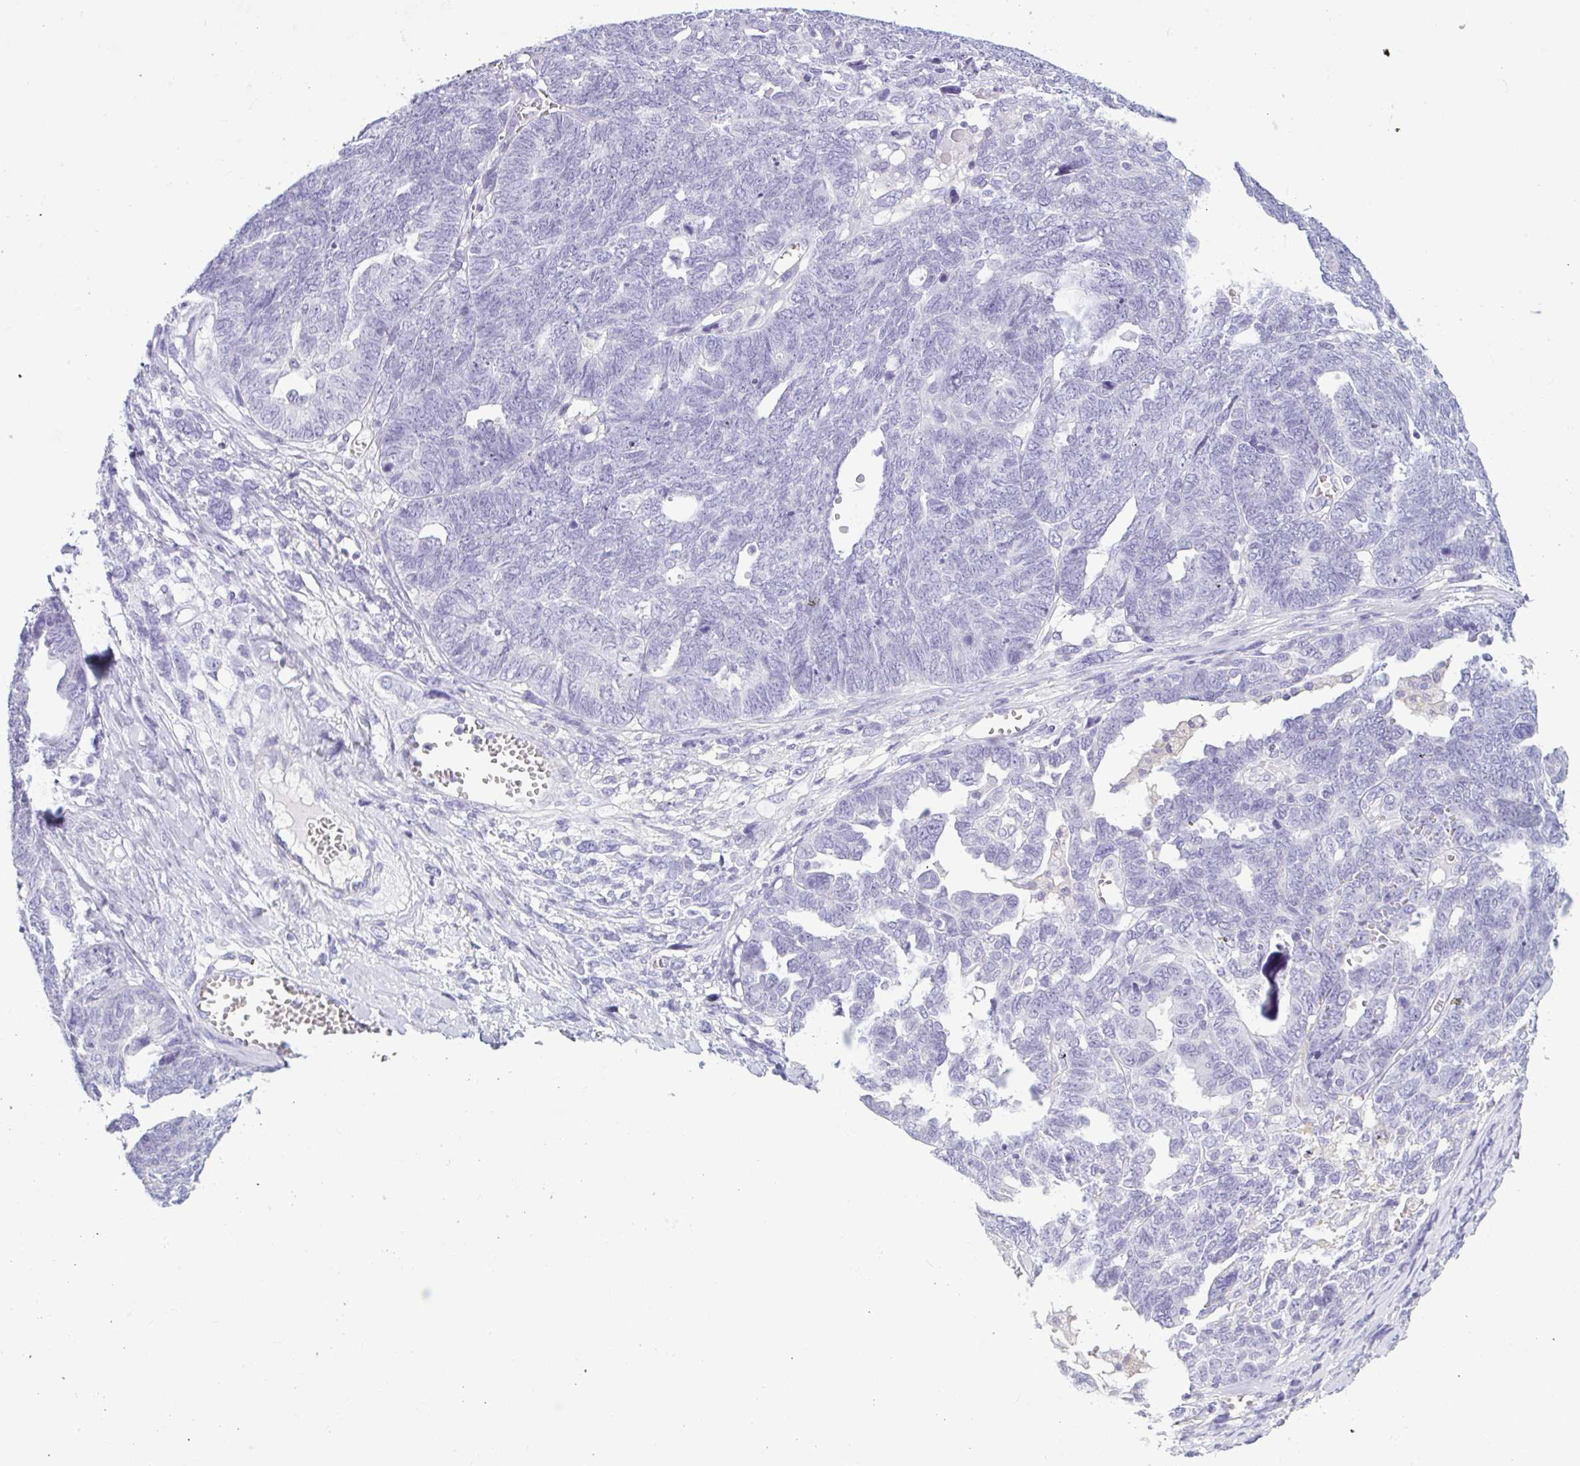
{"staining": {"intensity": "negative", "quantity": "none", "location": "none"}, "tissue": "ovarian cancer", "cell_type": "Tumor cells", "image_type": "cancer", "snomed": [{"axis": "morphology", "description": "Cystadenocarcinoma, serous, NOS"}, {"axis": "topography", "description": "Ovary"}], "caption": "Immunohistochemistry (IHC) histopathology image of human serous cystadenocarcinoma (ovarian) stained for a protein (brown), which reveals no expression in tumor cells.", "gene": "CTSE", "patient": {"sex": "female", "age": 79}}